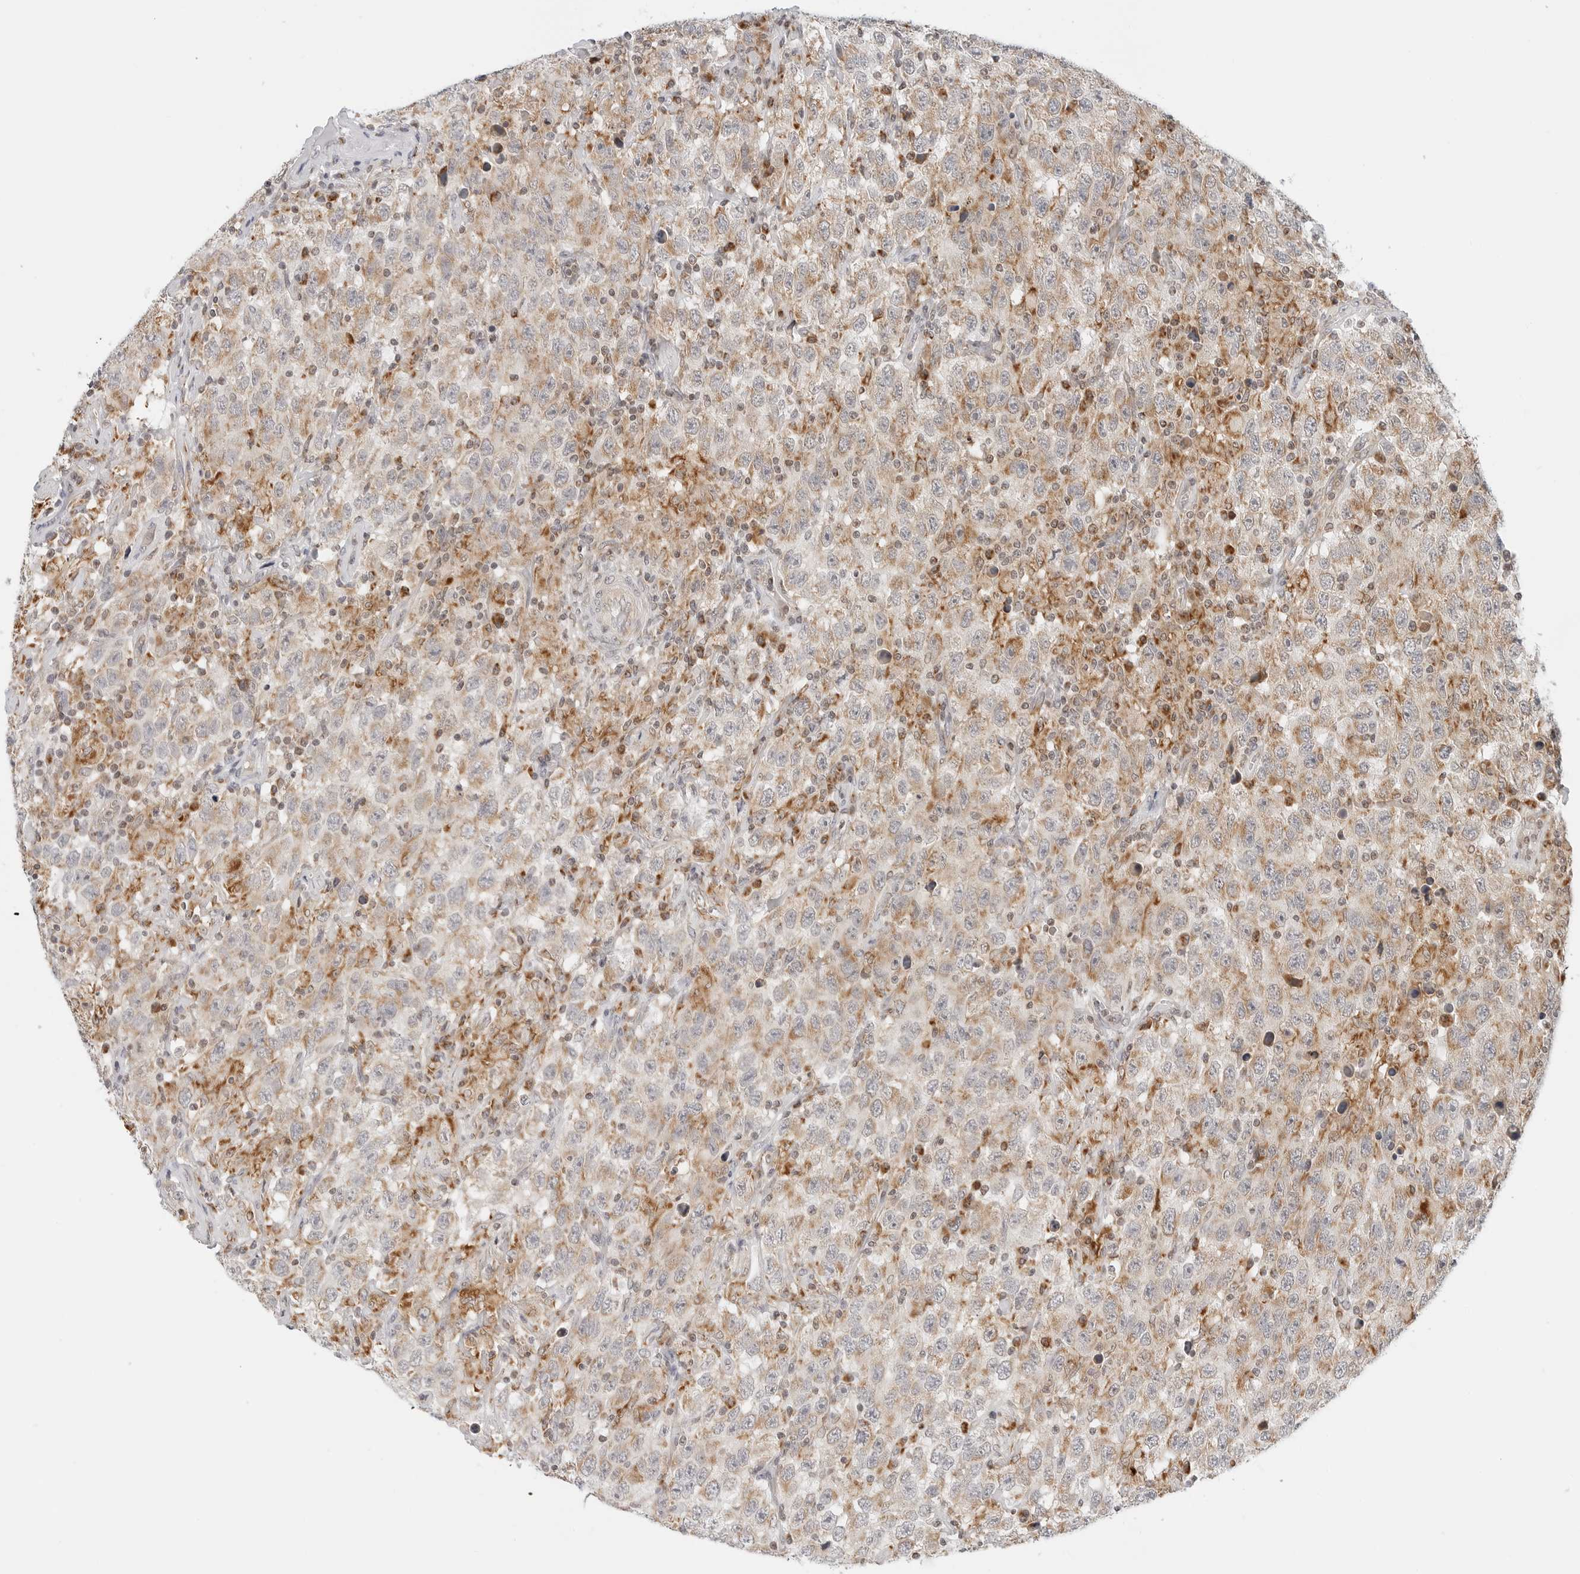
{"staining": {"intensity": "moderate", "quantity": ">75%", "location": "cytoplasmic/membranous"}, "tissue": "testis cancer", "cell_type": "Tumor cells", "image_type": "cancer", "snomed": [{"axis": "morphology", "description": "Seminoma, NOS"}, {"axis": "topography", "description": "Testis"}], "caption": "Immunohistochemistry (IHC) histopathology image of neoplastic tissue: human testis cancer (seminoma) stained using immunohistochemistry (IHC) exhibits medium levels of moderate protein expression localized specifically in the cytoplasmic/membranous of tumor cells, appearing as a cytoplasmic/membranous brown color.", "gene": "DYRK4", "patient": {"sex": "male", "age": 65}}